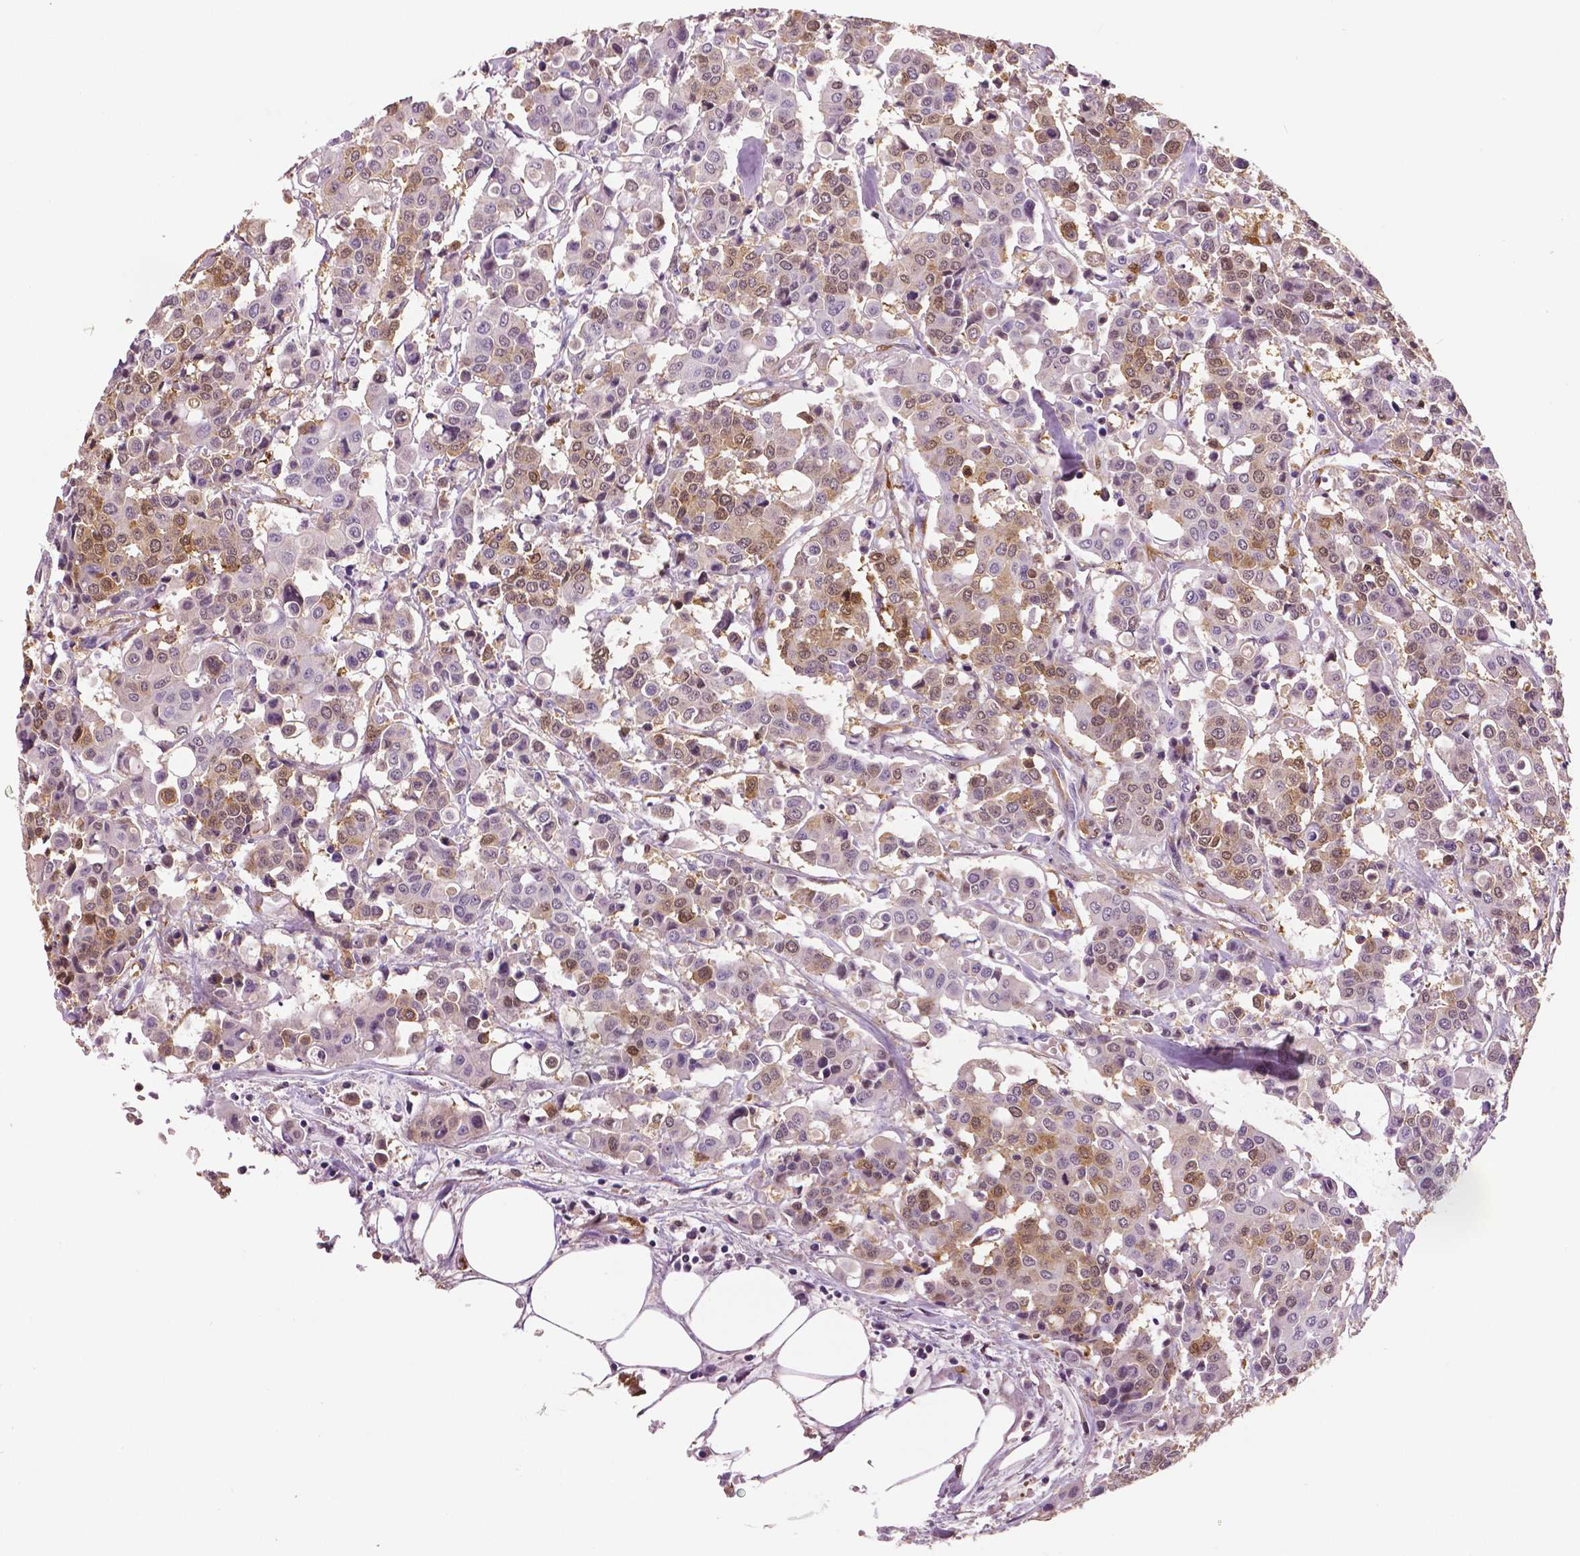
{"staining": {"intensity": "moderate", "quantity": "25%-75%", "location": "cytoplasmic/membranous"}, "tissue": "carcinoid", "cell_type": "Tumor cells", "image_type": "cancer", "snomed": [{"axis": "morphology", "description": "Carcinoid, malignant, NOS"}, {"axis": "topography", "description": "Colon"}], "caption": "A brown stain shows moderate cytoplasmic/membranous positivity of a protein in human carcinoid (malignant) tumor cells.", "gene": "PHGDH", "patient": {"sex": "male", "age": 81}}